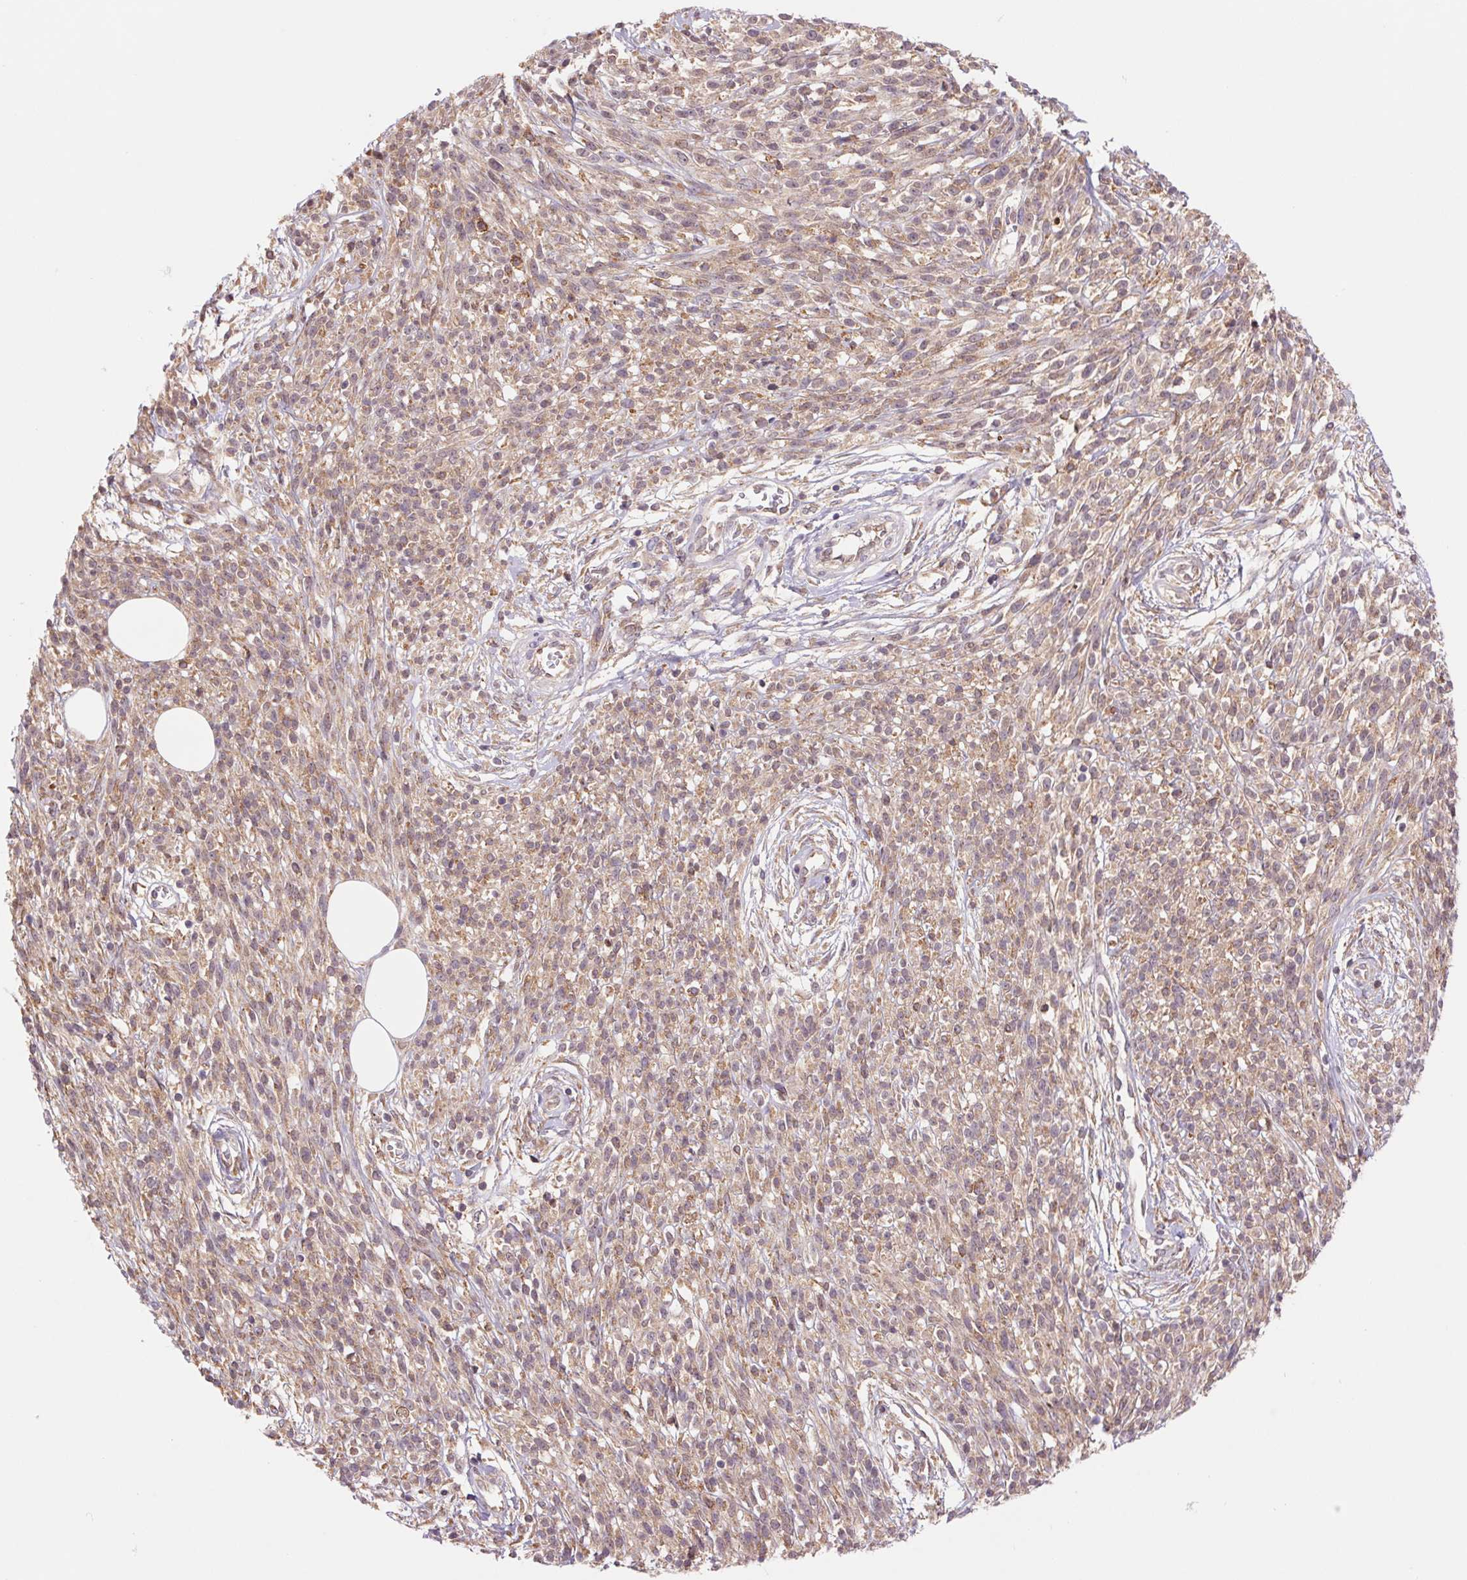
{"staining": {"intensity": "weak", "quantity": ">75%", "location": "cytoplasmic/membranous,nuclear"}, "tissue": "melanoma", "cell_type": "Tumor cells", "image_type": "cancer", "snomed": [{"axis": "morphology", "description": "Malignant melanoma, NOS"}, {"axis": "topography", "description": "Skin"}, {"axis": "topography", "description": "Skin of trunk"}], "caption": "There is low levels of weak cytoplasmic/membranous and nuclear staining in tumor cells of melanoma, as demonstrated by immunohistochemical staining (brown color).", "gene": "KLHL20", "patient": {"sex": "male", "age": 74}}